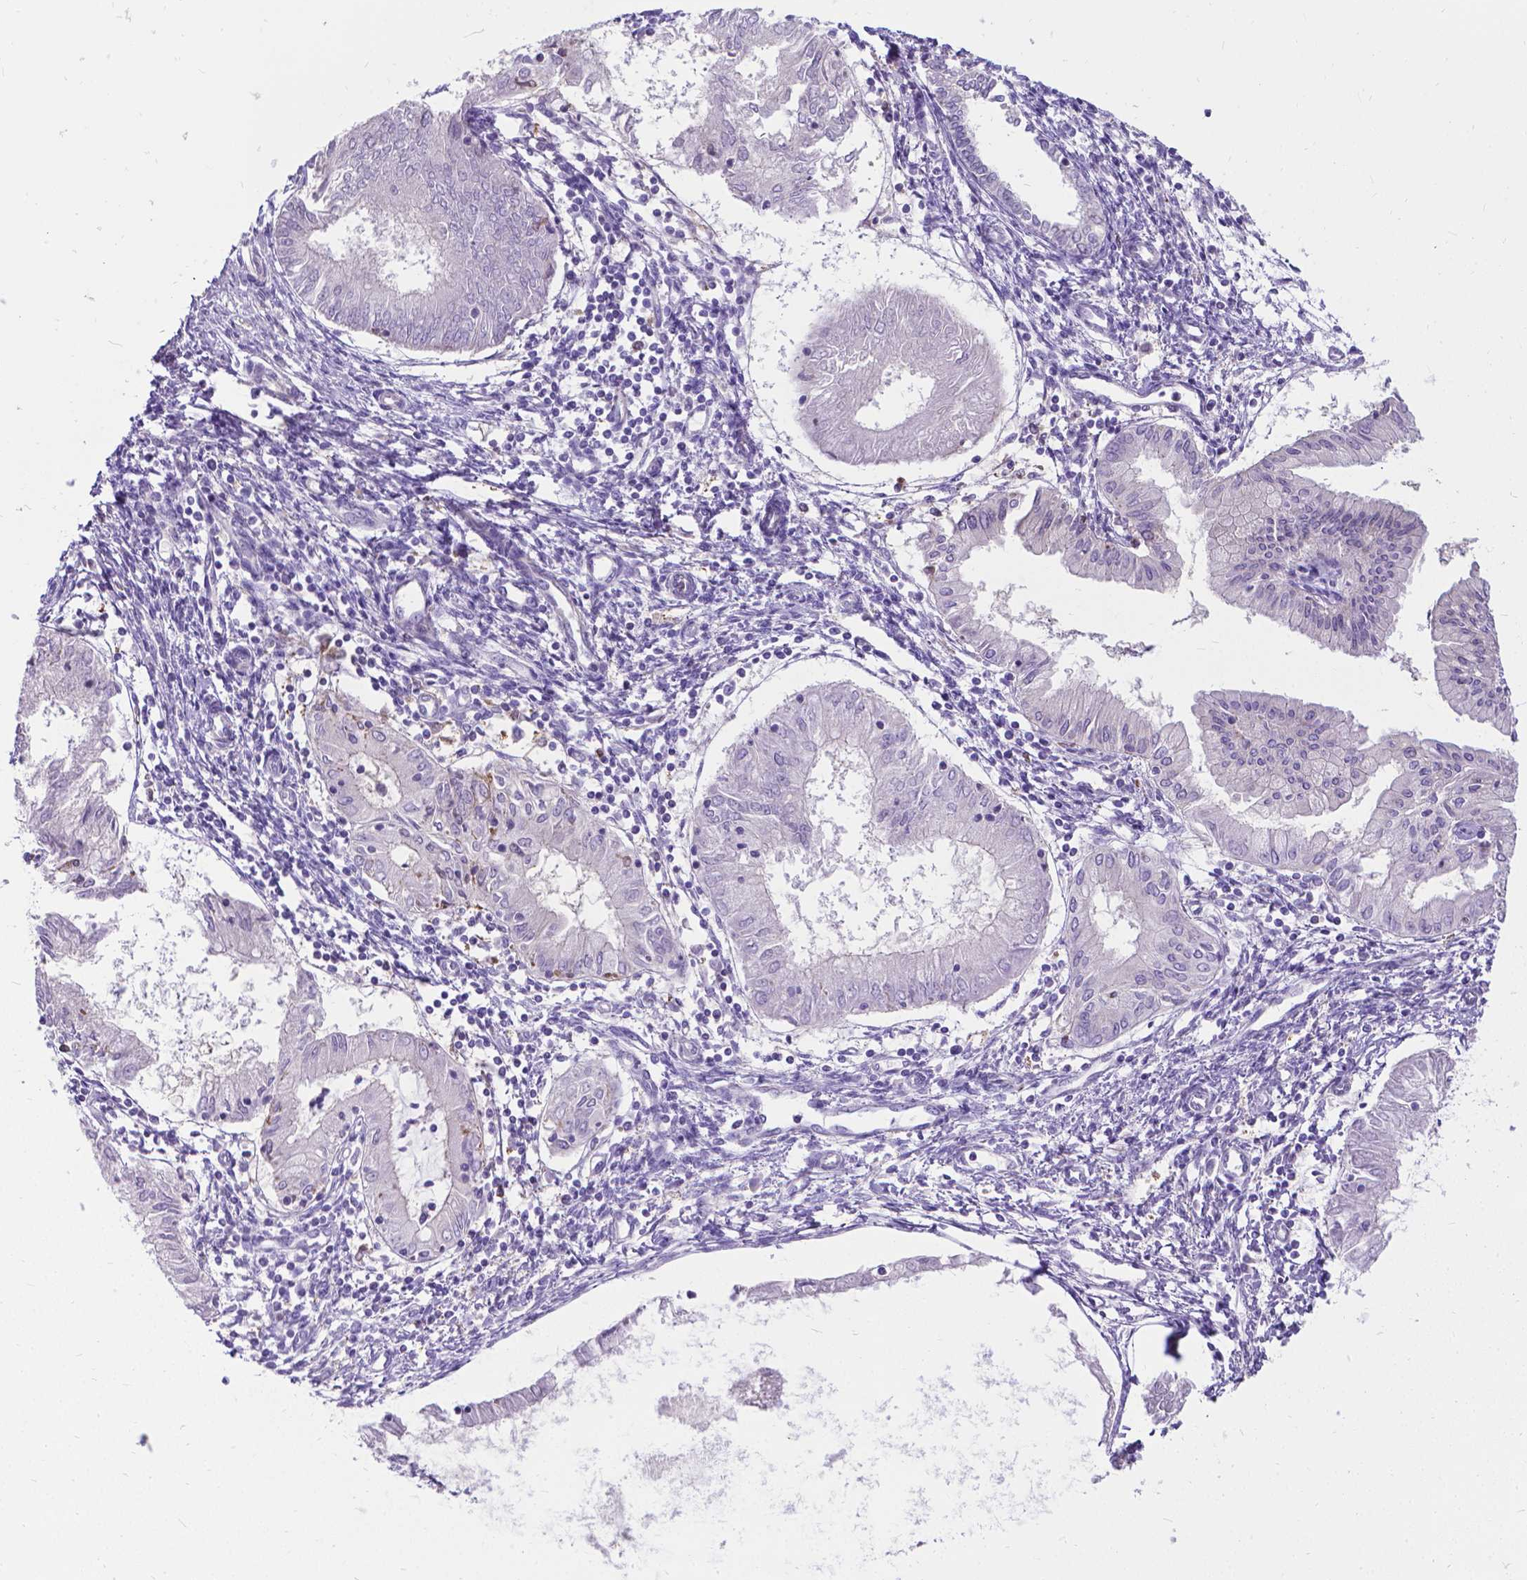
{"staining": {"intensity": "negative", "quantity": "none", "location": "none"}, "tissue": "endometrial cancer", "cell_type": "Tumor cells", "image_type": "cancer", "snomed": [{"axis": "morphology", "description": "Adenocarcinoma, NOS"}, {"axis": "topography", "description": "Endometrium"}], "caption": "The photomicrograph shows no significant expression in tumor cells of adenocarcinoma (endometrial). (Immunohistochemistry, brightfield microscopy, high magnification).", "gene": "CFAP299", "patient": {"sex": "female", "age": 68}}